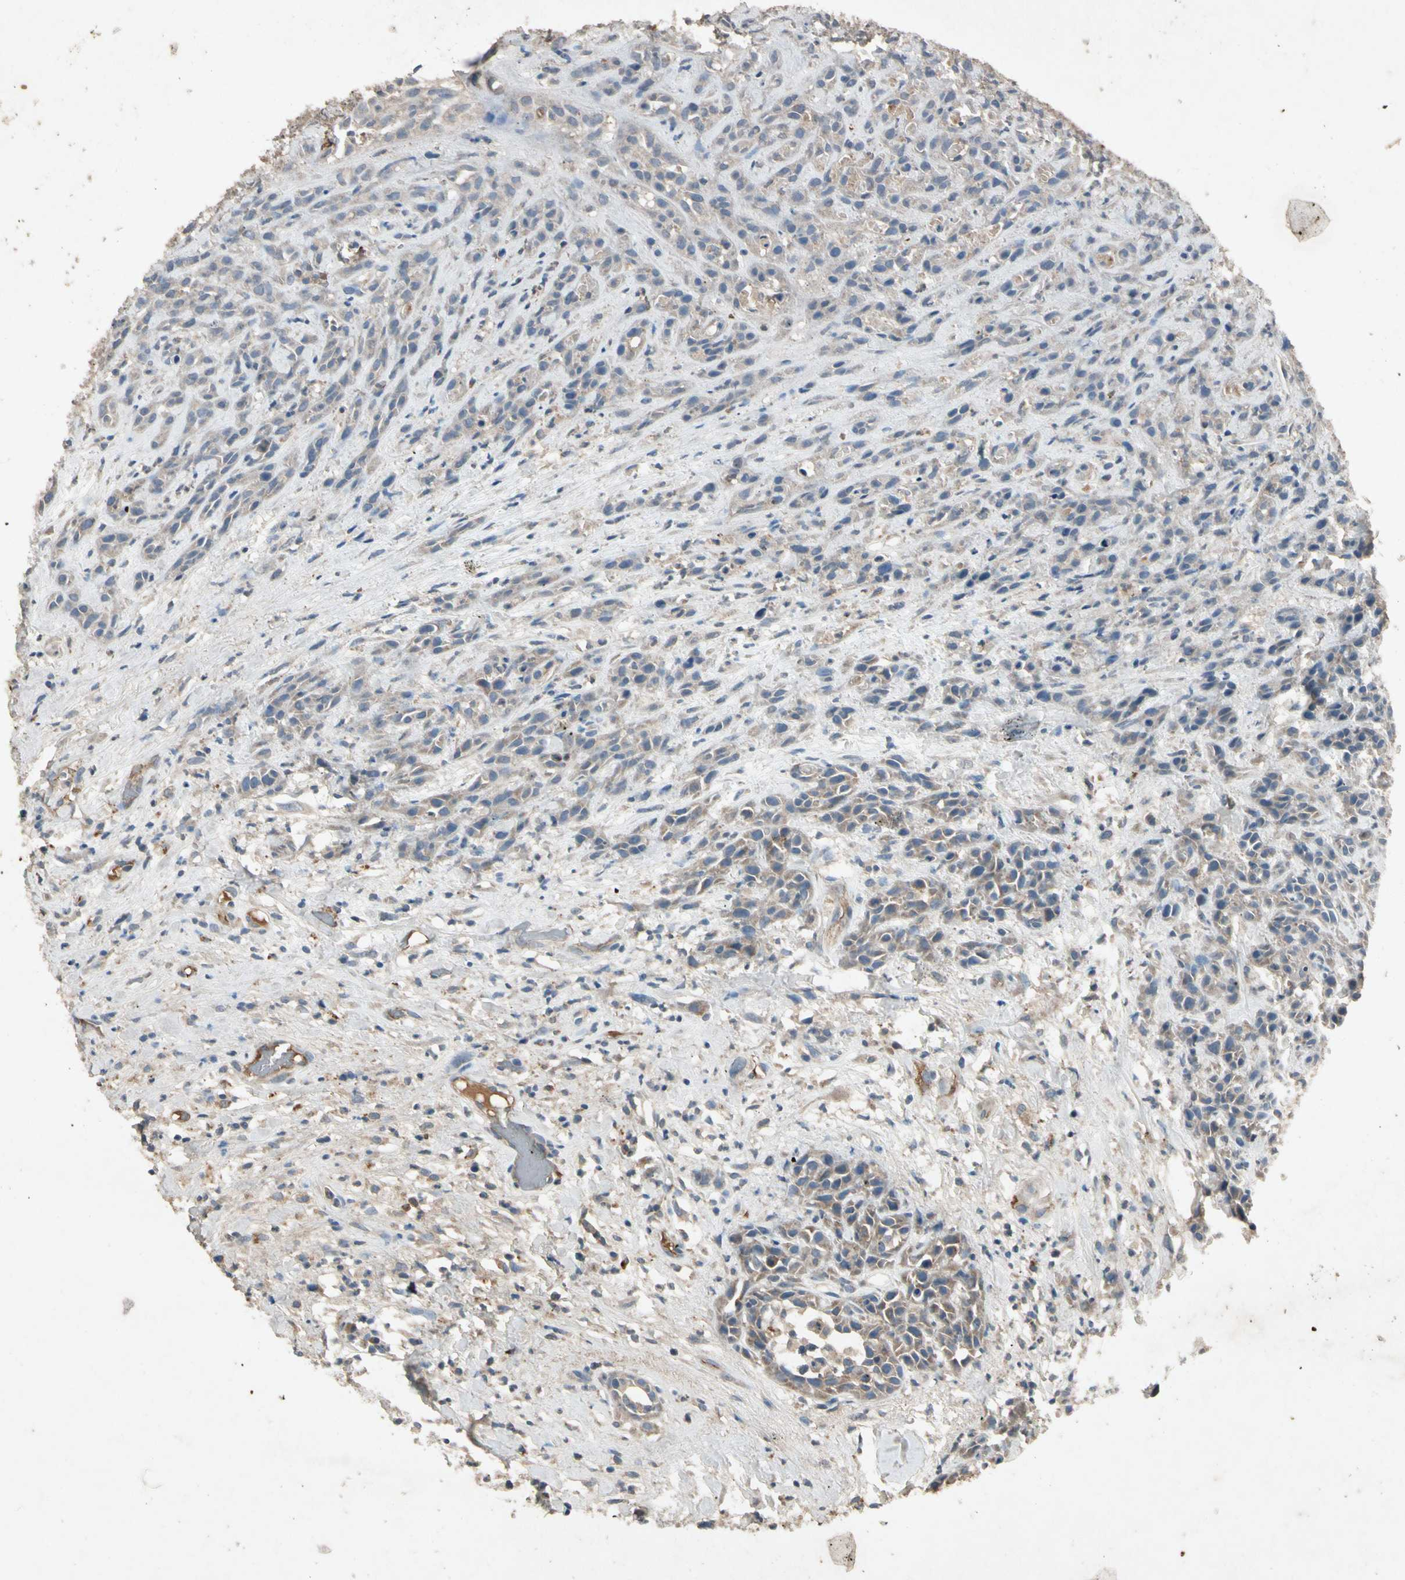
{"staining": {"intensity": "weak", "quantity": ">75%", "location": "cytoplasmic/membranous"}, "tissue": "head and neck cancer", "cell_type": "Tumor cells", "image_type": "cancer", "snomed": [{"axis": "morphology", "description": "Normal tissue, NOS"}, {"axis": "morphology", "description": "Squamous cell carcinoma, NOS"}, {"axis": "topography", "description": "Cartilage tissue"}, {"axis": "topography", "description": "Head-Neck"}], "caption": "Human head and neck squamous cell carcinoma stained for a protein (brown) shows weak cytoplasmic/membranous positive staining in about >75% of tumor cells.", "gene": "GPLD1", "patient": {"sex": "male", "age": 62}}